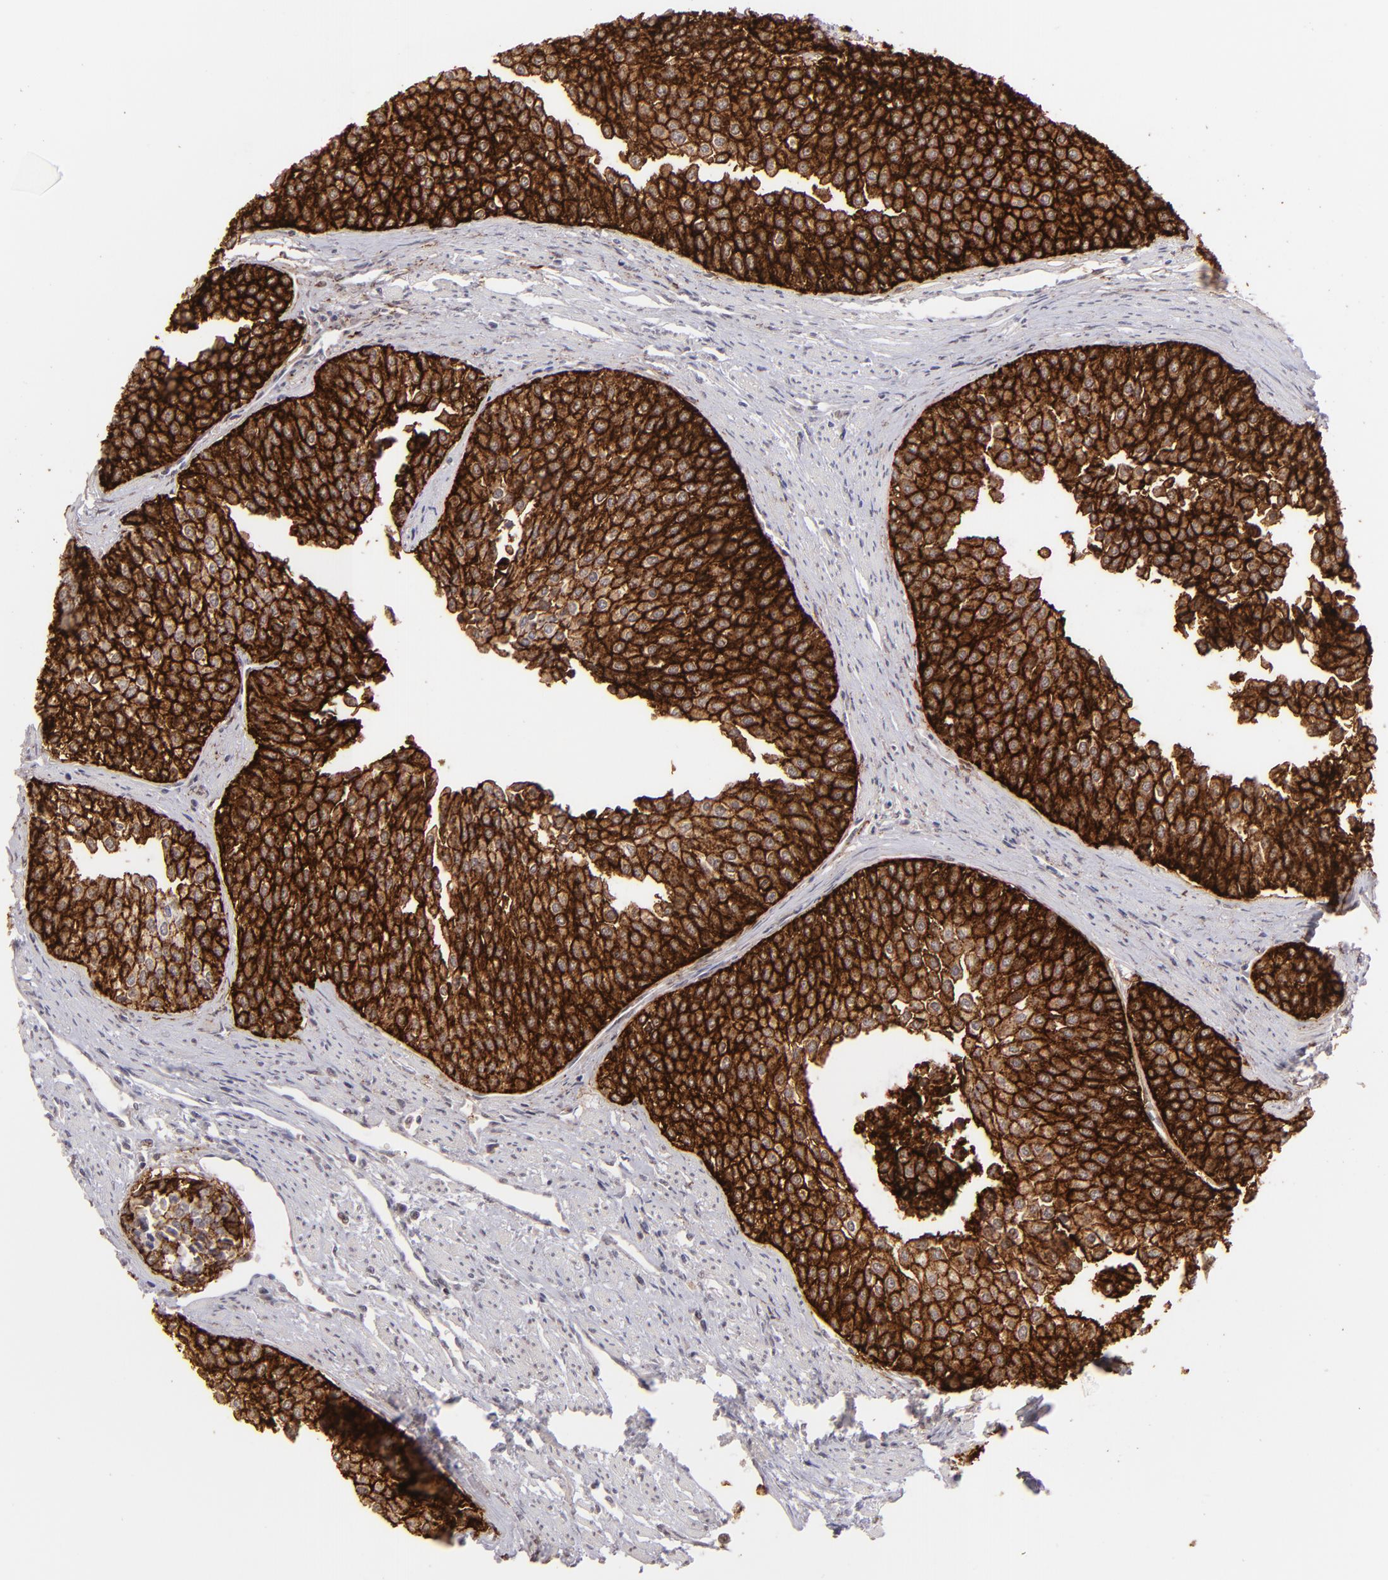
{"staining": {"intensity": "strong", "quantity": ">75%", "location": "cytoplasmic/membranous"}, "tissue": "urothelial cancer", "cell_type": "Tumor cells", "image_type": "cancer", "snomed": [{"axis": "morphology", "description": "Urothelial carcinoma, Low grade"}, {"axis": "topography", "description": "Urinary bladder"}], "caption": "Immunohistochemical staining of human urothelial carcinoma (low-grade) displays high levels of strong cytoplasmic/membranous expression in about >75% of tumor cells. (brown staining indicates protein expression, while blue staining denotes nuclei).", "gene": "CLDN1", "patient": {"sex": "female", "age": 73}}